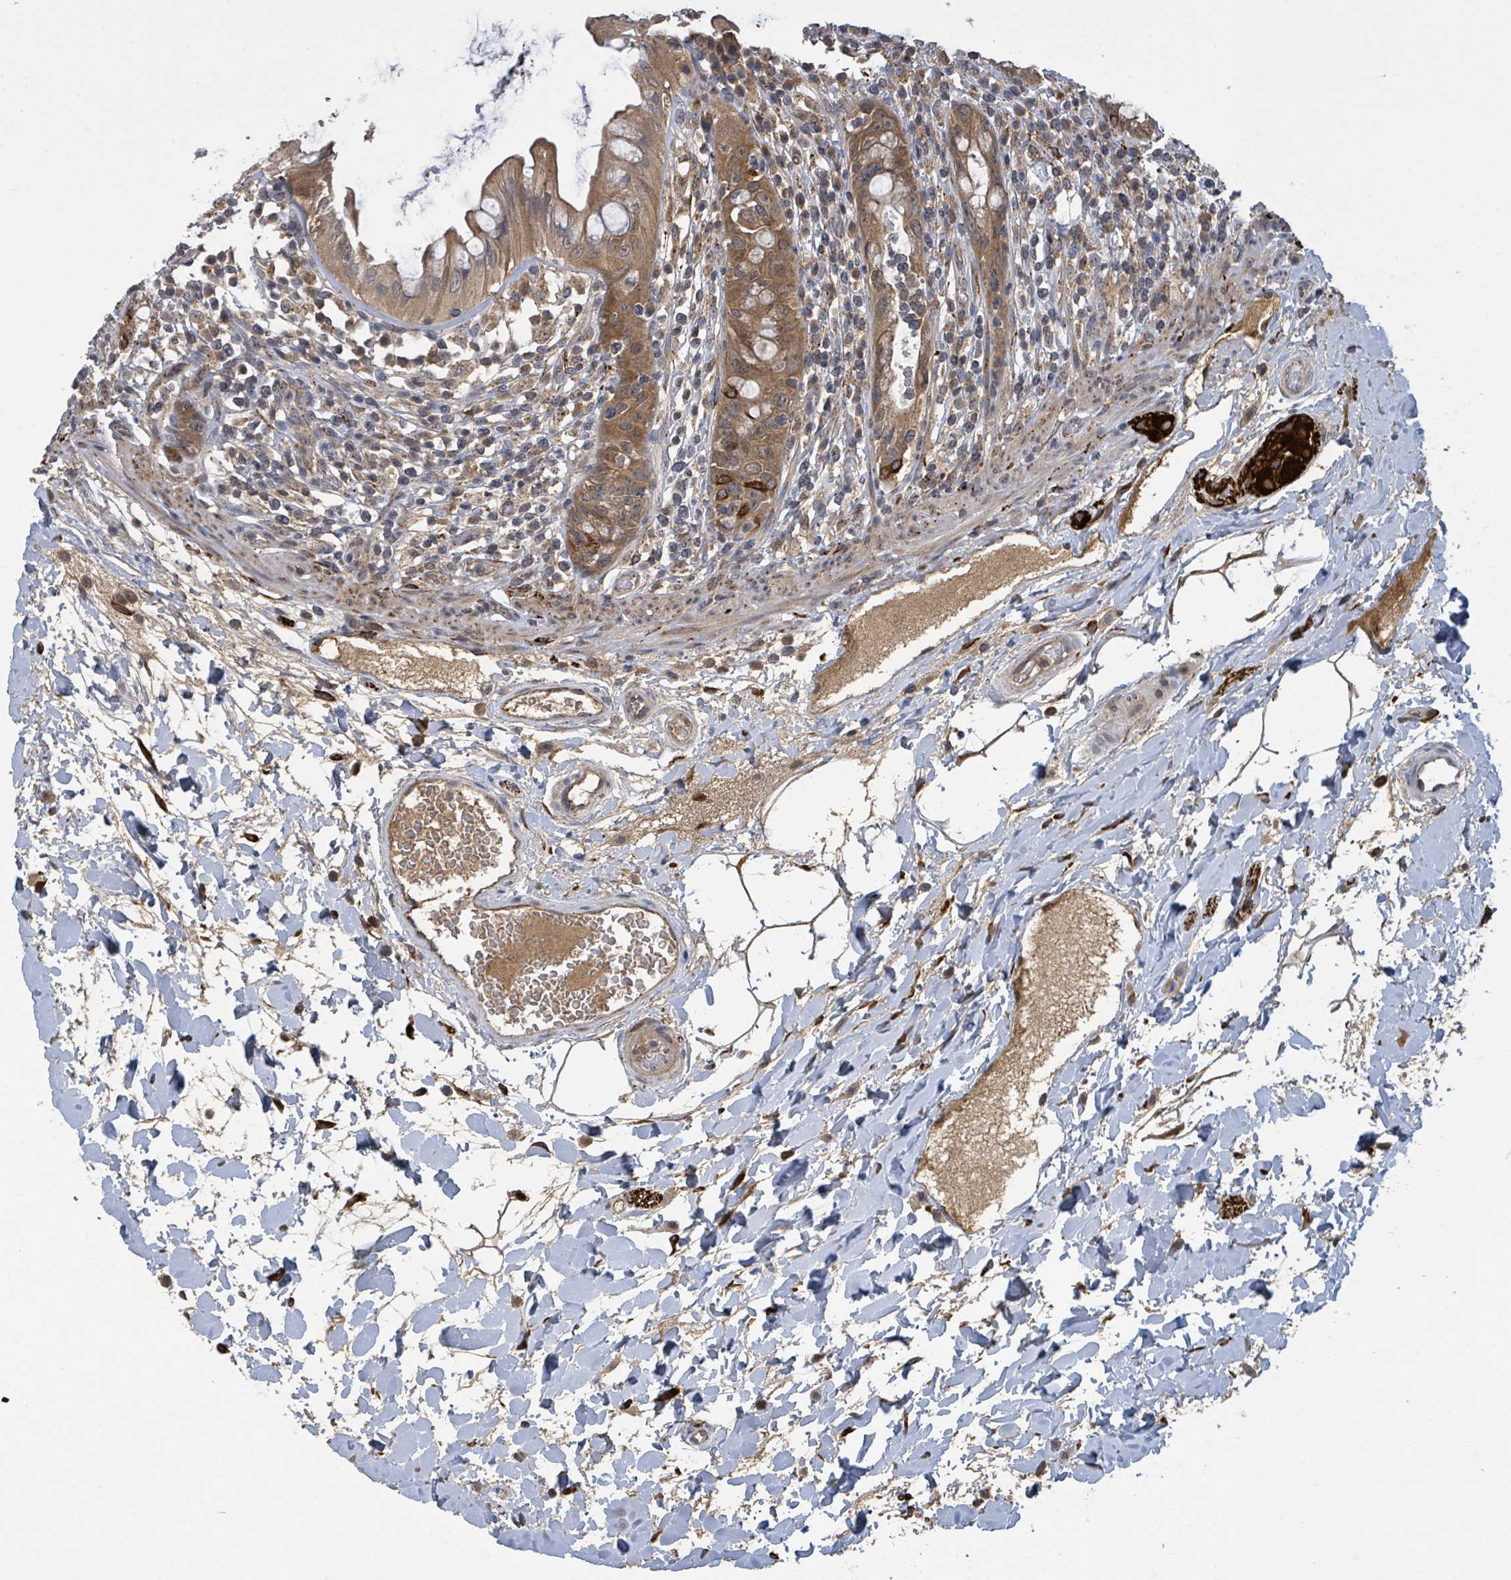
{"staining": {"intensity": "strong", "quantity": ">75%", "location": "cytoplasmic/membranous"}, "tissue": "rectum", "cell_type": "Glandular cells", "image_type": "normal", "snomed": [{"axis": "morphology", "description": "Normal tissue, NOS"}, {"axis": "topography", "description": "Rectum"}], "caption": "This is an image of IHC staining of benign rectum, which shows strong positivity in the cytoplasmic/membranous of glandular cells.", "gene": "CCDC121", "patient": {"sex": "female", "age": 57}}